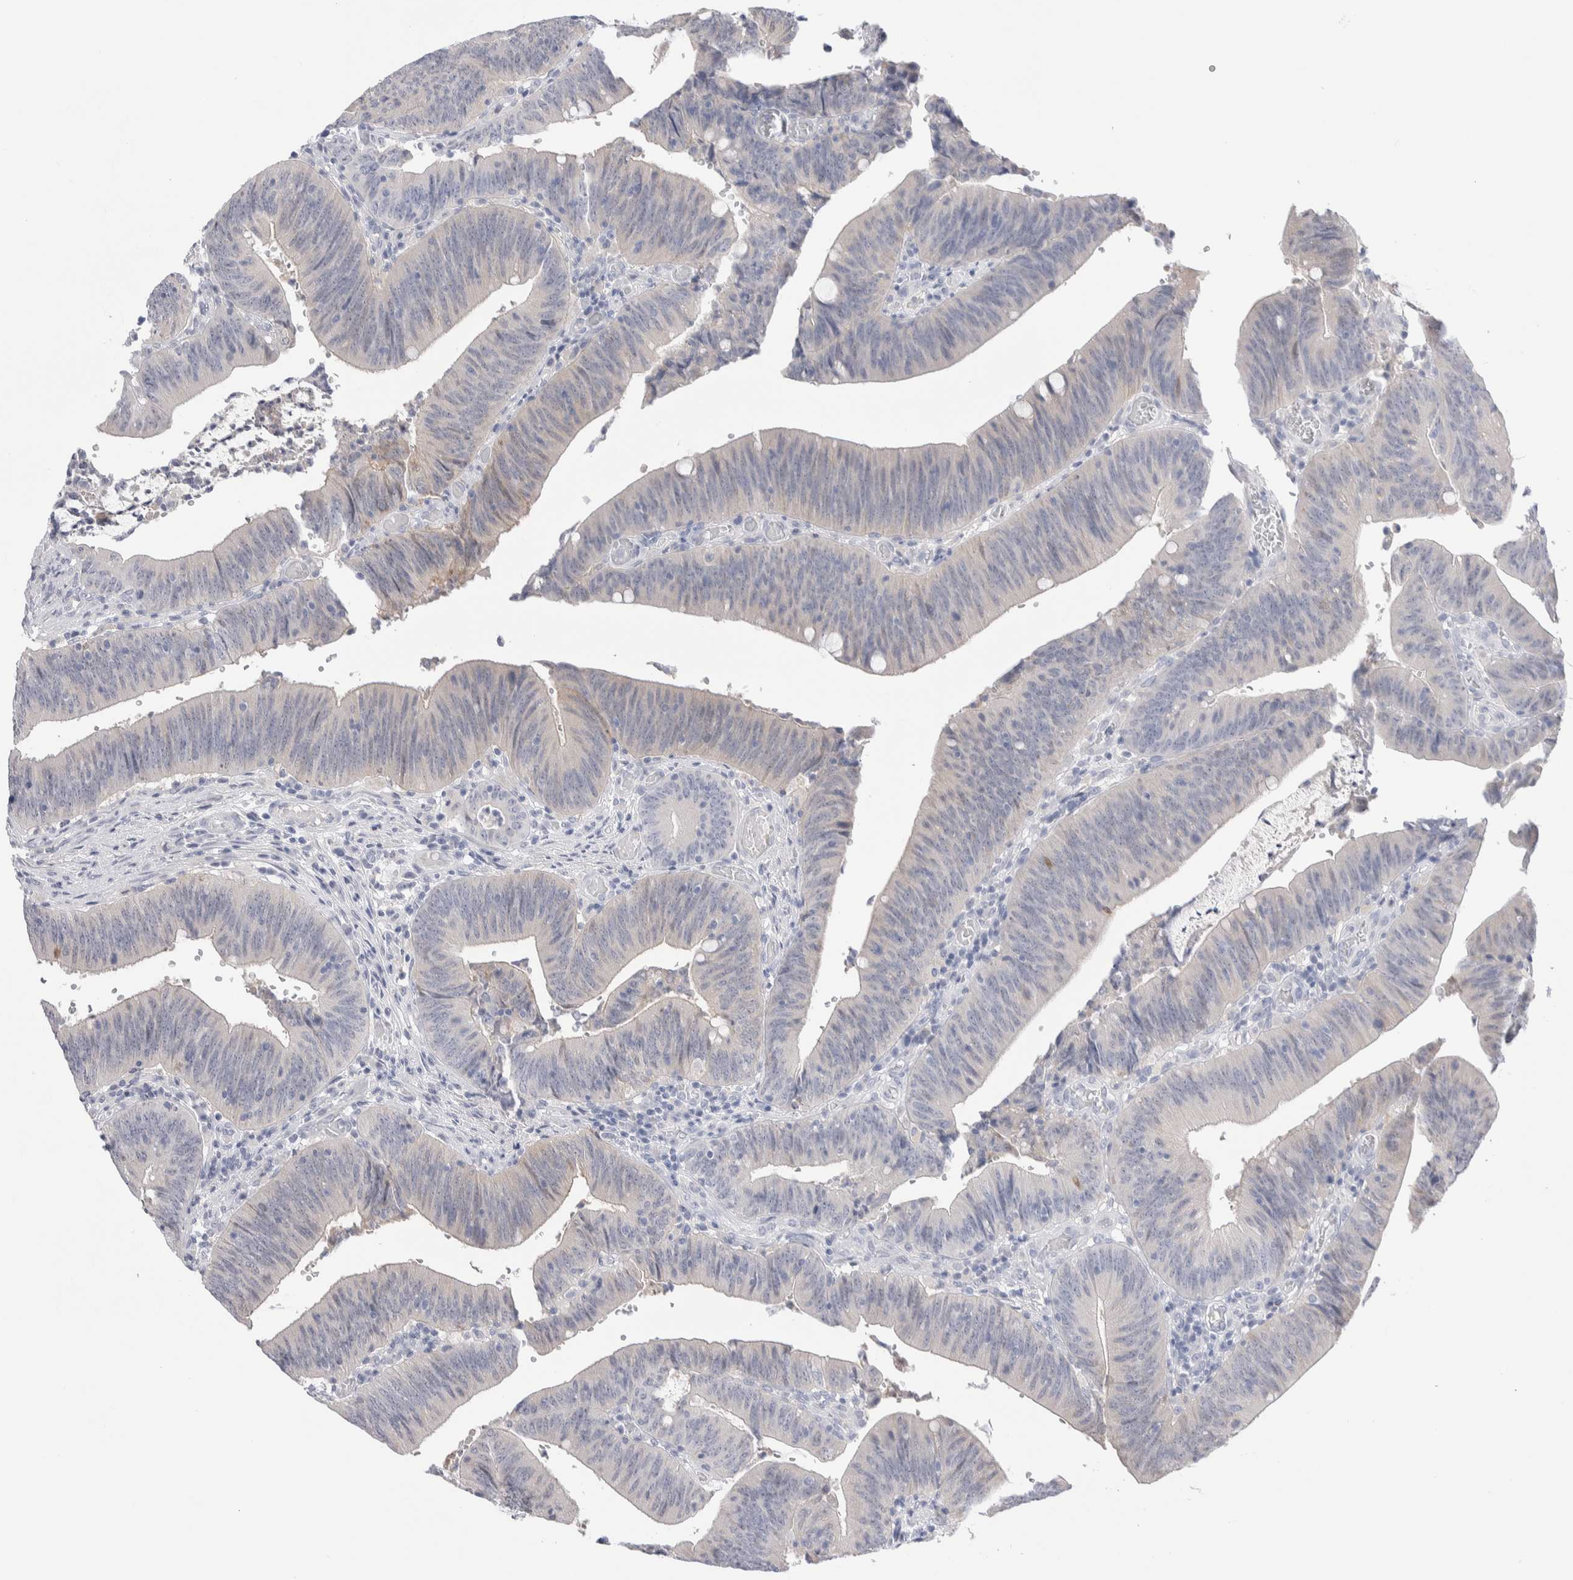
{"staining": {"intensity": "negative", "quantity": "none", "location": "none"}, "tissue": "colorectal cancer", "cell_type": "Tumor cells", "image_type": "cancer", "snomed": [{"axis": "morphology", "description": "Normal tissue, NOS"}, {"axis": "morphology", "description": "Adenocarcinoma, NOS"}, {"axis": "topography", "description": "Rectum"}], "caption": "Colorectal adenocarcinoma stained for a protein using immunohistochemistry (IHC) demonstrates no positivity tumor cells.", "gene": "GDA", "patient": {"sex": "female", "age": 66}}